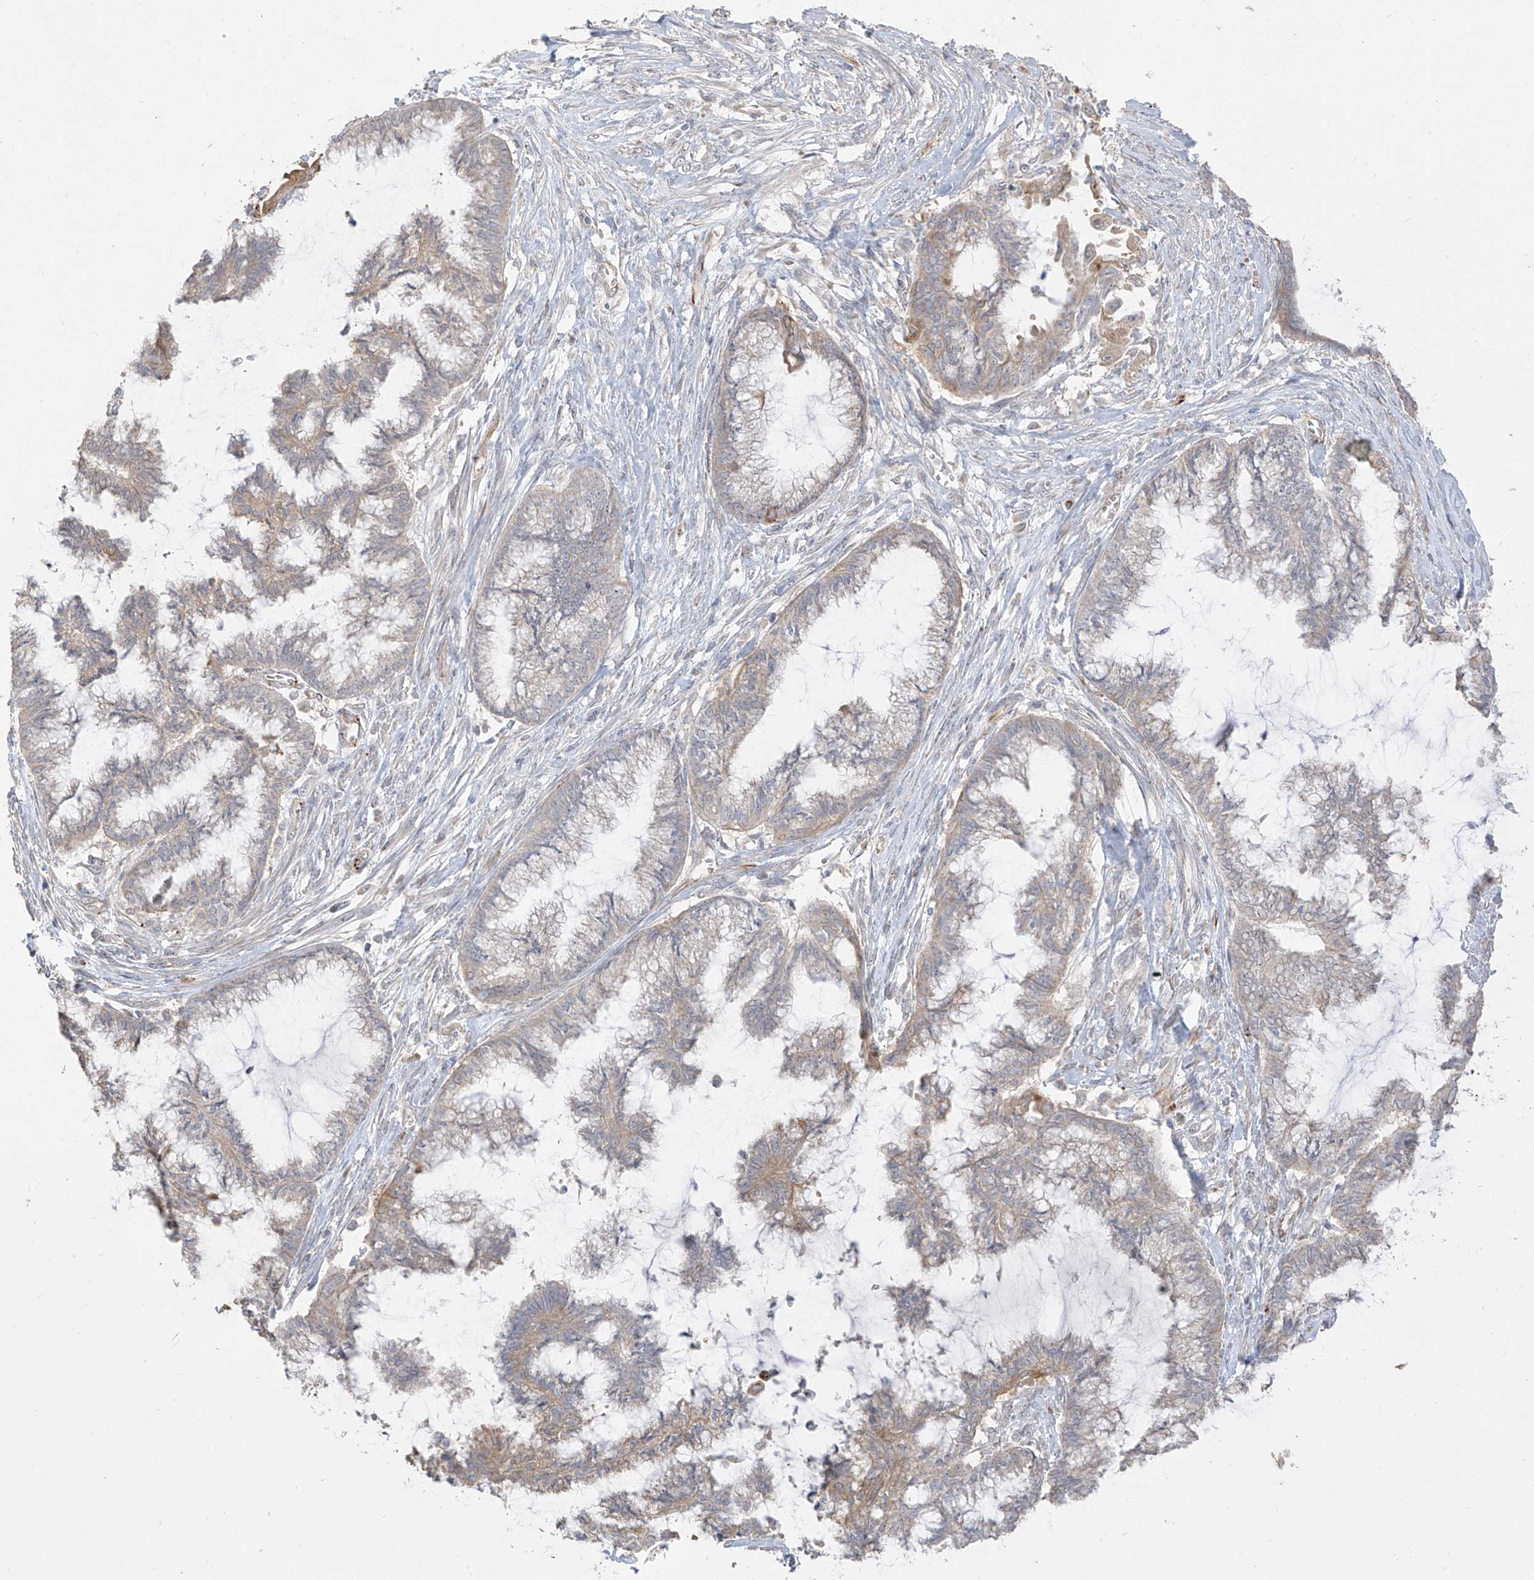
{"staining": {"intensity": "weak", "quantity": "25%-75%", "location": "cytoplasmic/membranous"}, "tissue": "endometrial cancer", "cell_type": "Tumor cells", "image_type": "cancer", "snomed": [{"axis": "morphology", "description": "Adenocarcinoma, NOS"}, {"axis": "topography", "description": "Endometrium"}], "caption": "A photomicrograph of endometrial cancer (adenocarcinoma) stained for a protein reveals weak cytoplasmic/membranous brown staining in tumor cells.", "gene": "DCDC2", "patient": {"sex": "female", "age": 86}}